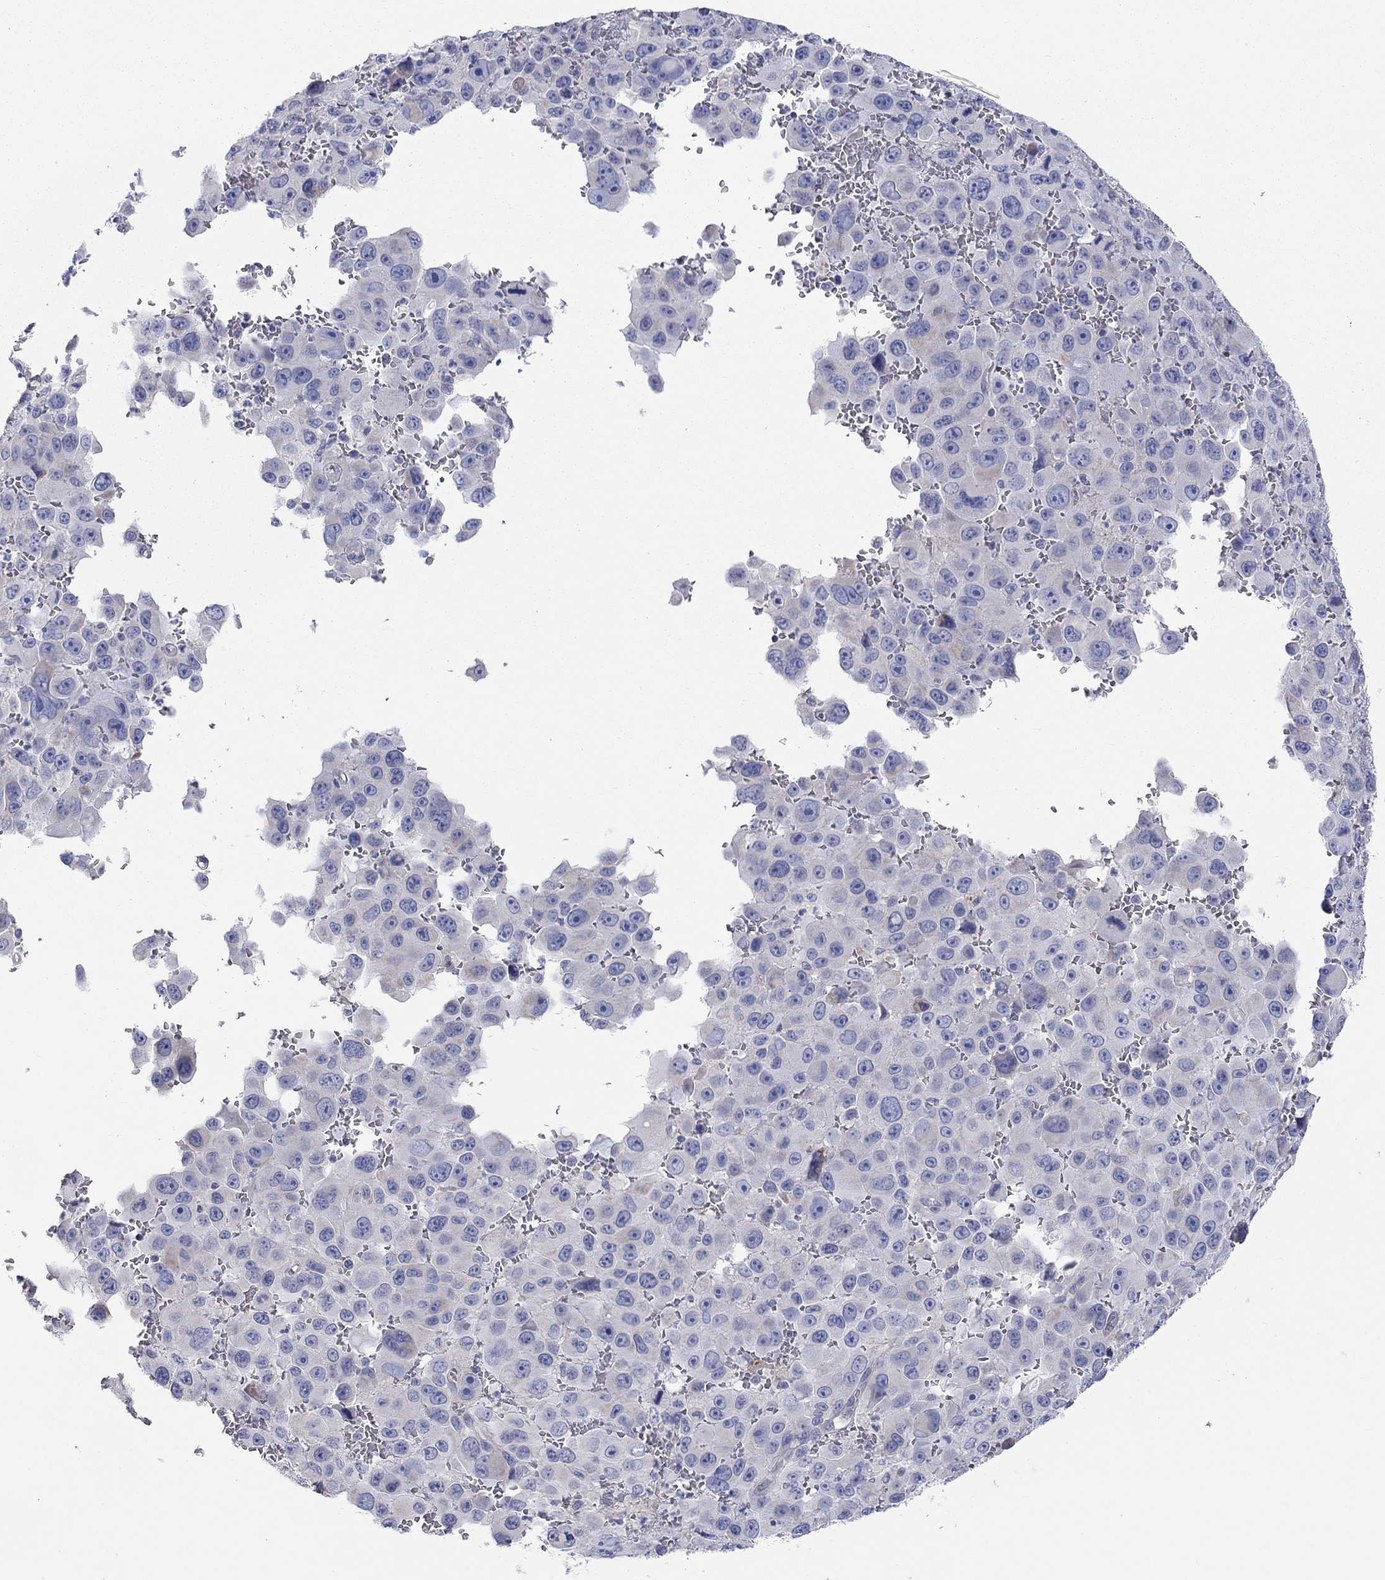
{"staining": {"intensity": "negative", "quantity": "none", "location": "none"}, "tissue": "melanoma", "cell_type": "Tumor cells", "image_type": "cancer", "snomed": [{"axis": "morphology", "description": "Malignant melanoma, NOS"}, {"axis": "topography", "description": "Skin"}], "caption": "Malignant melanoma was stained to show a protein in brown. There is no significant staining in tumor cells.", "gene": "RCAN1", "patient": {"sex": "female", "age": 91}}